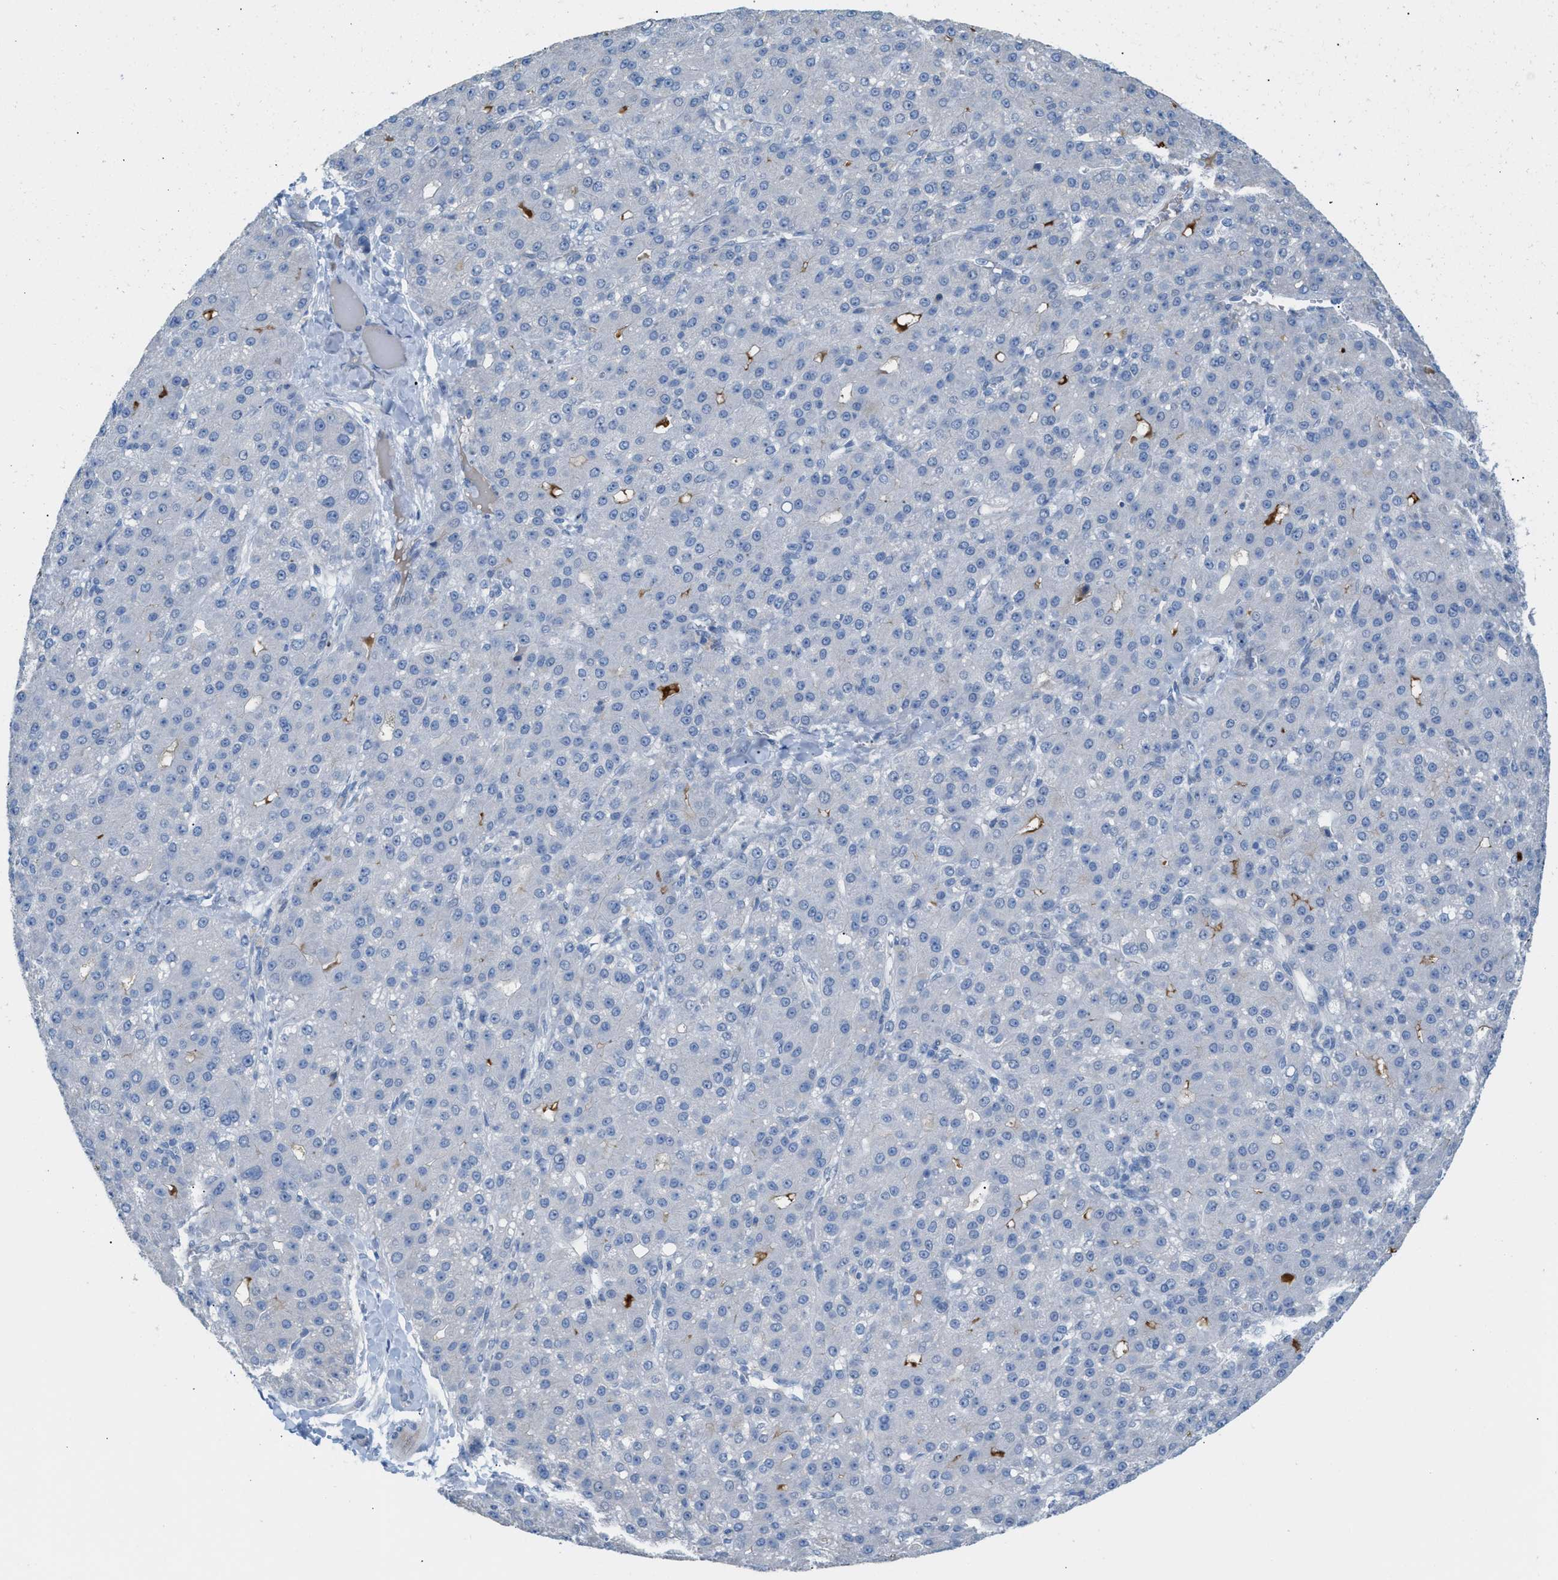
{"staining": {"intensity": "negative", "quantity": "none", "location": "none"}, "tissue": "liver cancer", "cell_type": "Tumor cells", "image_type": "cancer", "snomed": [{"axis": "morphology", "description": "Carcinoma, Hepatocellular, NOS"}, {"axis": "topography", "description": "Liver"}], "caption": "Tumor cells show no significant expression in hepatocellular carcinoma (liver).", "gene": "MPP3", "patient": {"sex": "male", "age": 67}}